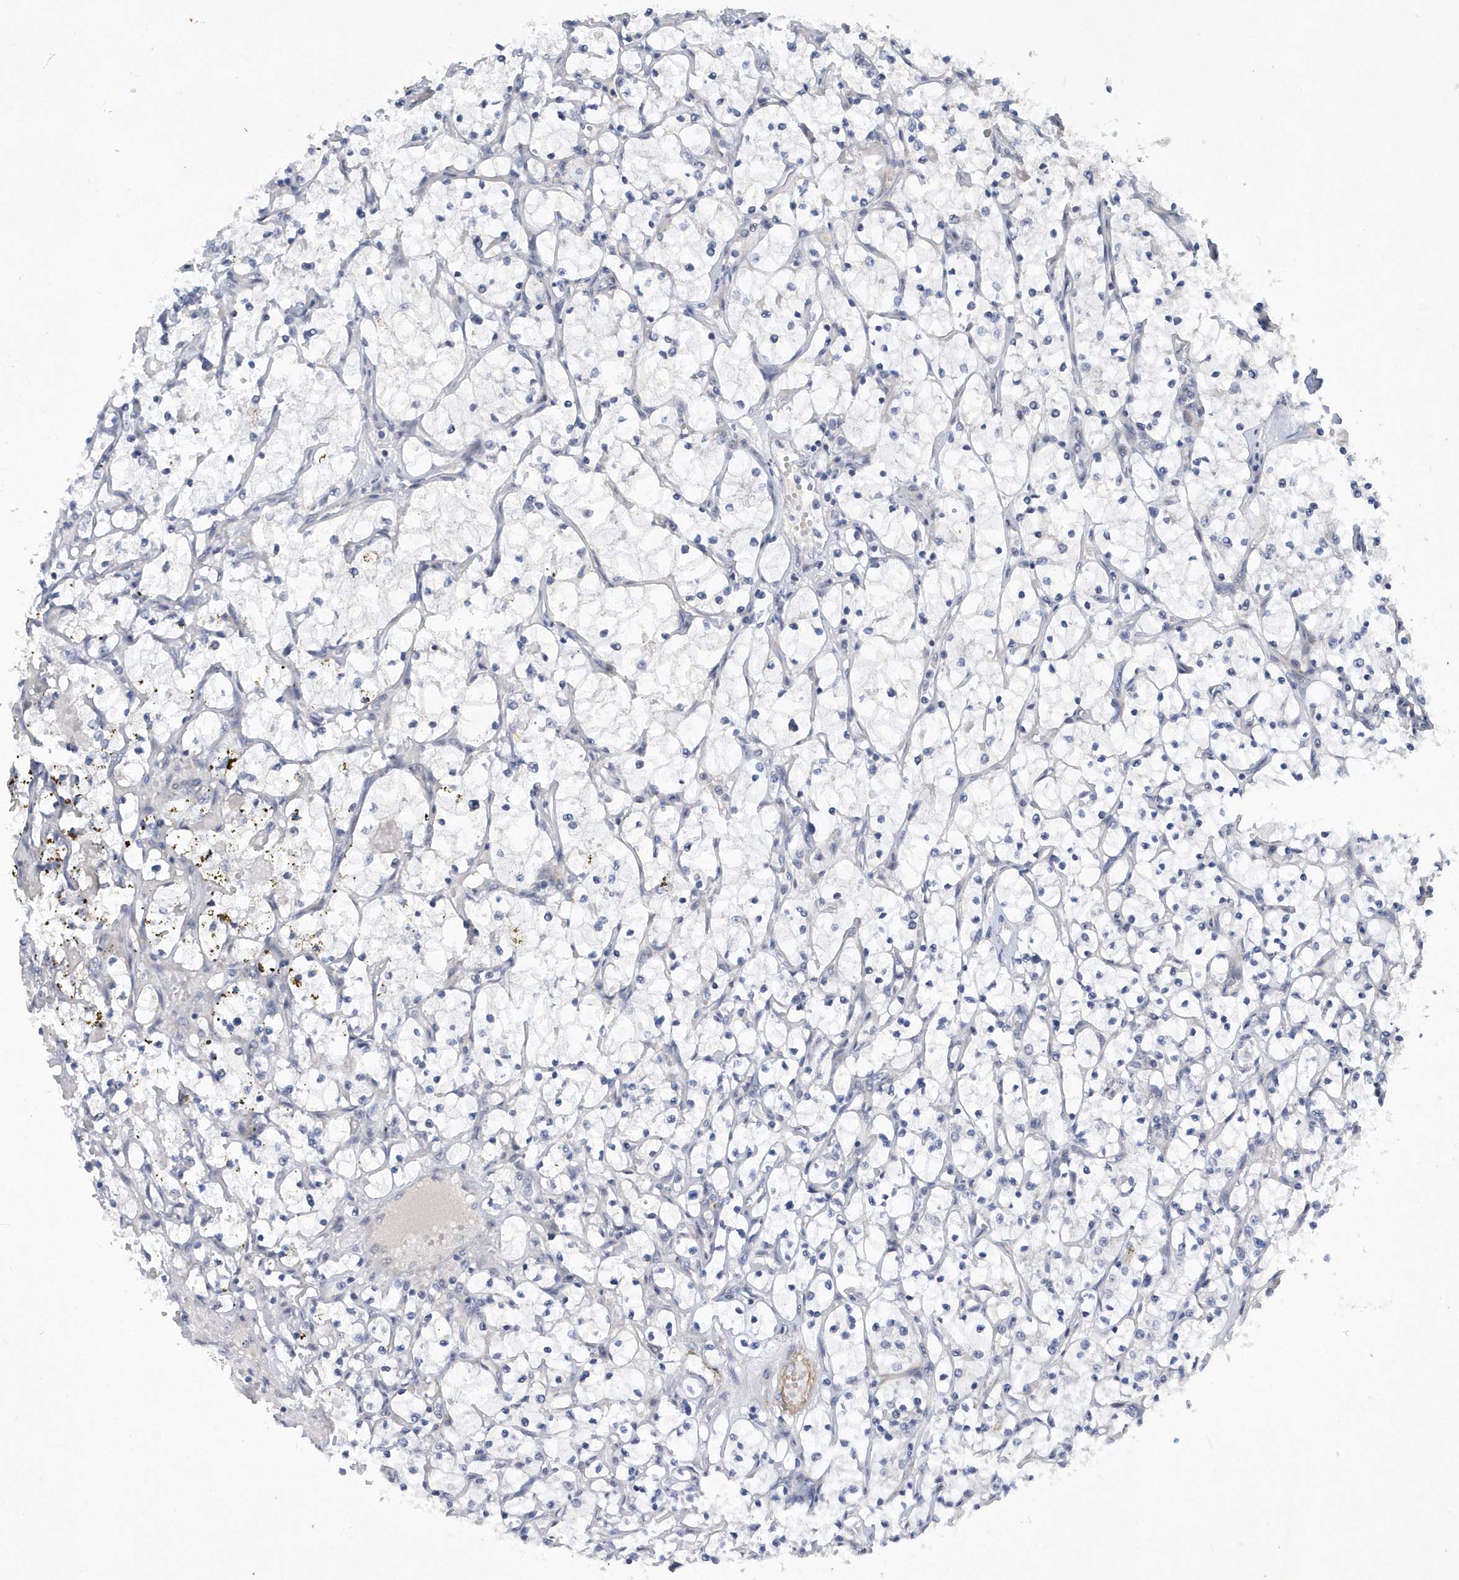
{"staining": {"intensity": "negative", "quantity": "none", "location": "none"}, "tissue": "renal cancer", "cell_type": "Tumor cells", "image_type": "cancer", "snomed": [{"axis": "morphology", "description": "Adenocarcinoma, NOS"}, {"axis": "topography", "description": "Kidney"}], "caption": "Micrograph shows no protein staining in tumor cells of renal cancer (adenocarcinoma) tissue.", "gene": "FAM217A", "patient": {"sex": "female", "age": 69}}